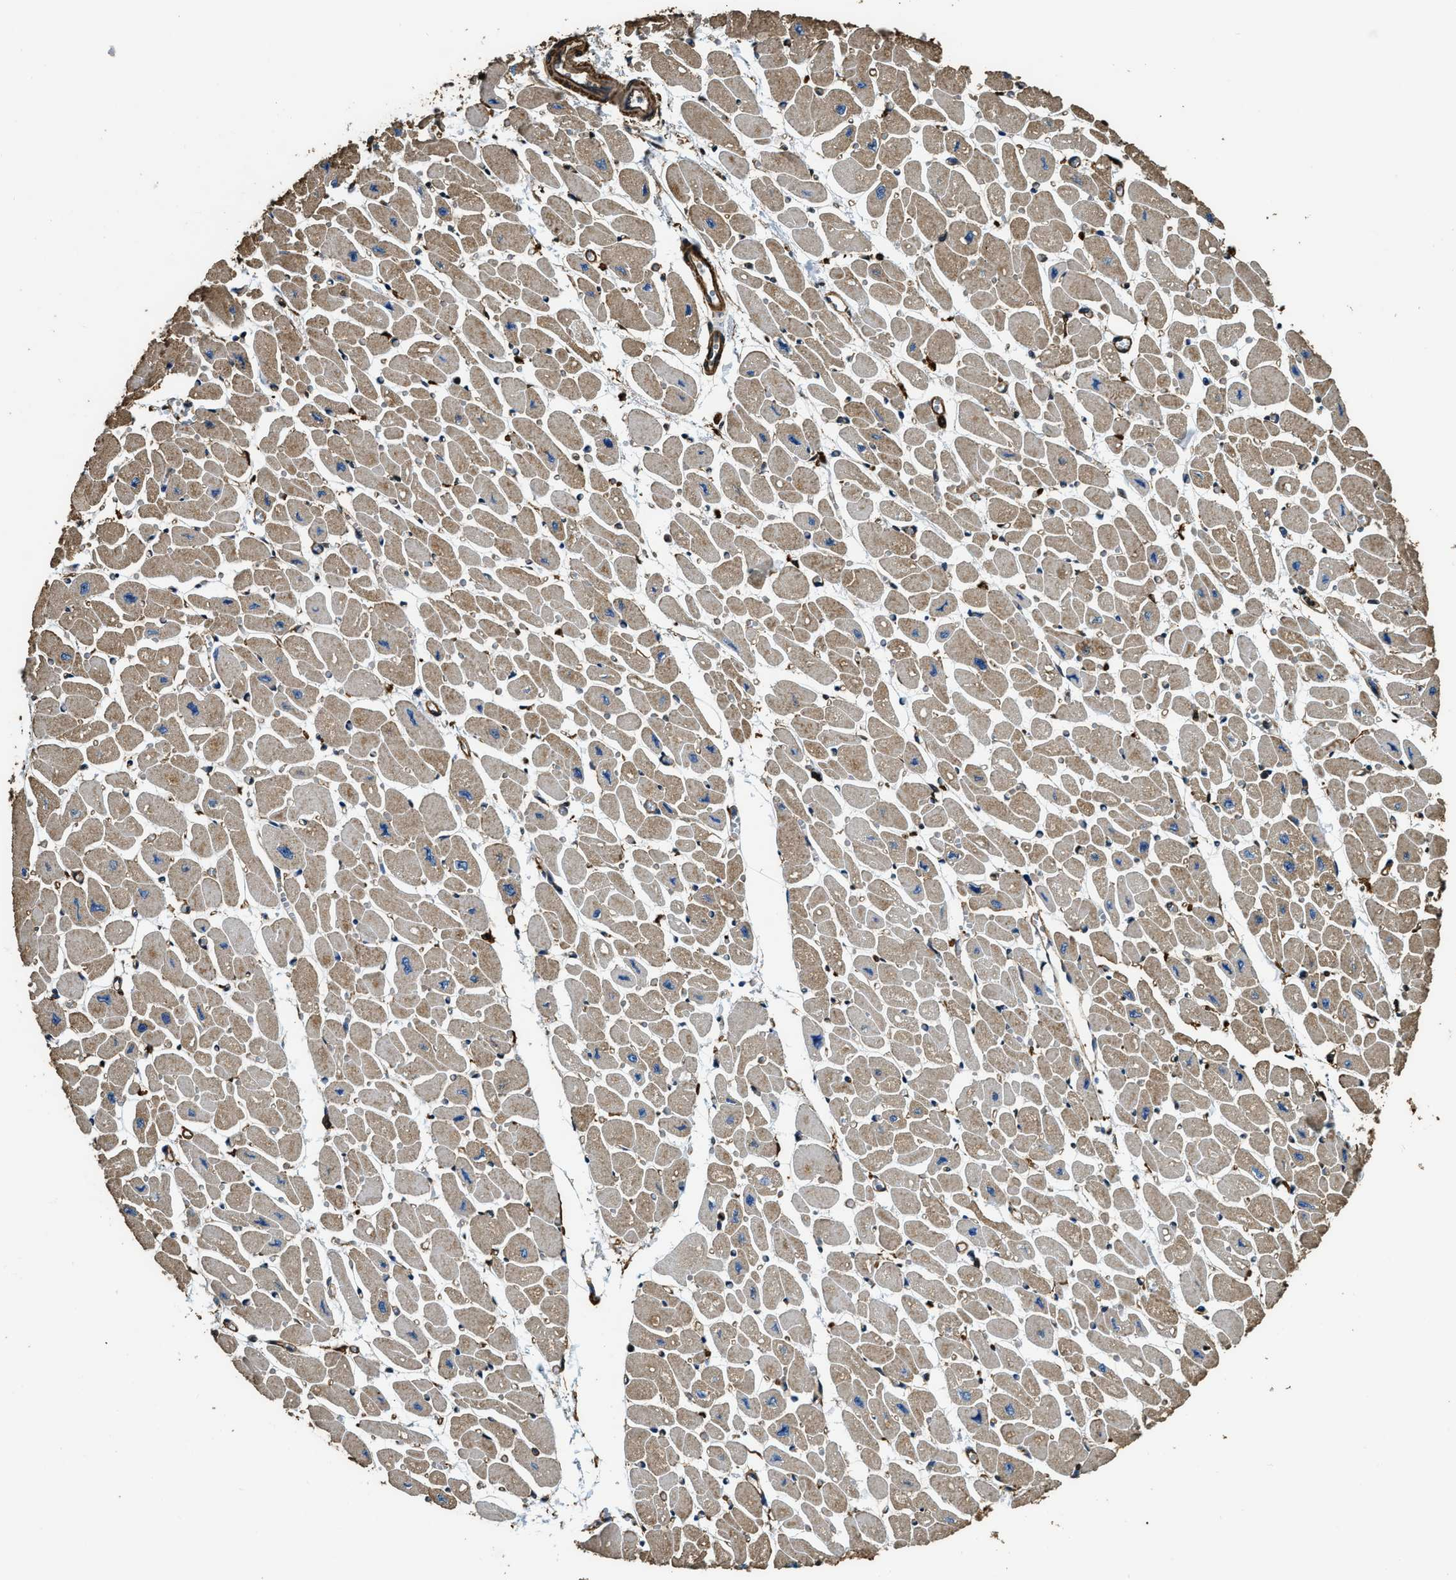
{"staining": {"intensity": "moderate", "quantity": "25%-75%", "location": "cytoplasmic/membranous"}, "tissue": "heart muscle", "cell_type": "Cardiomyocytes", "image_type": "normal", "snomed": [{"axis": "morphology", "description": "Normal tissue, NOS"}, {"axis": "topography", "description": "Heart"}], "caption": "Immunohistochemistry (IHC) micrograph of unremarkable heart muscle: human heart muscle stained using IHC demonstrates medium levels of moderate protein expression localized specifically in the cytoplasmic/membranous of cardiomyocytes, appearing as a cytoplasmic/membranous brown color.", "gene": "ACCS", "patient": {"sex": "female", "age": 54}}